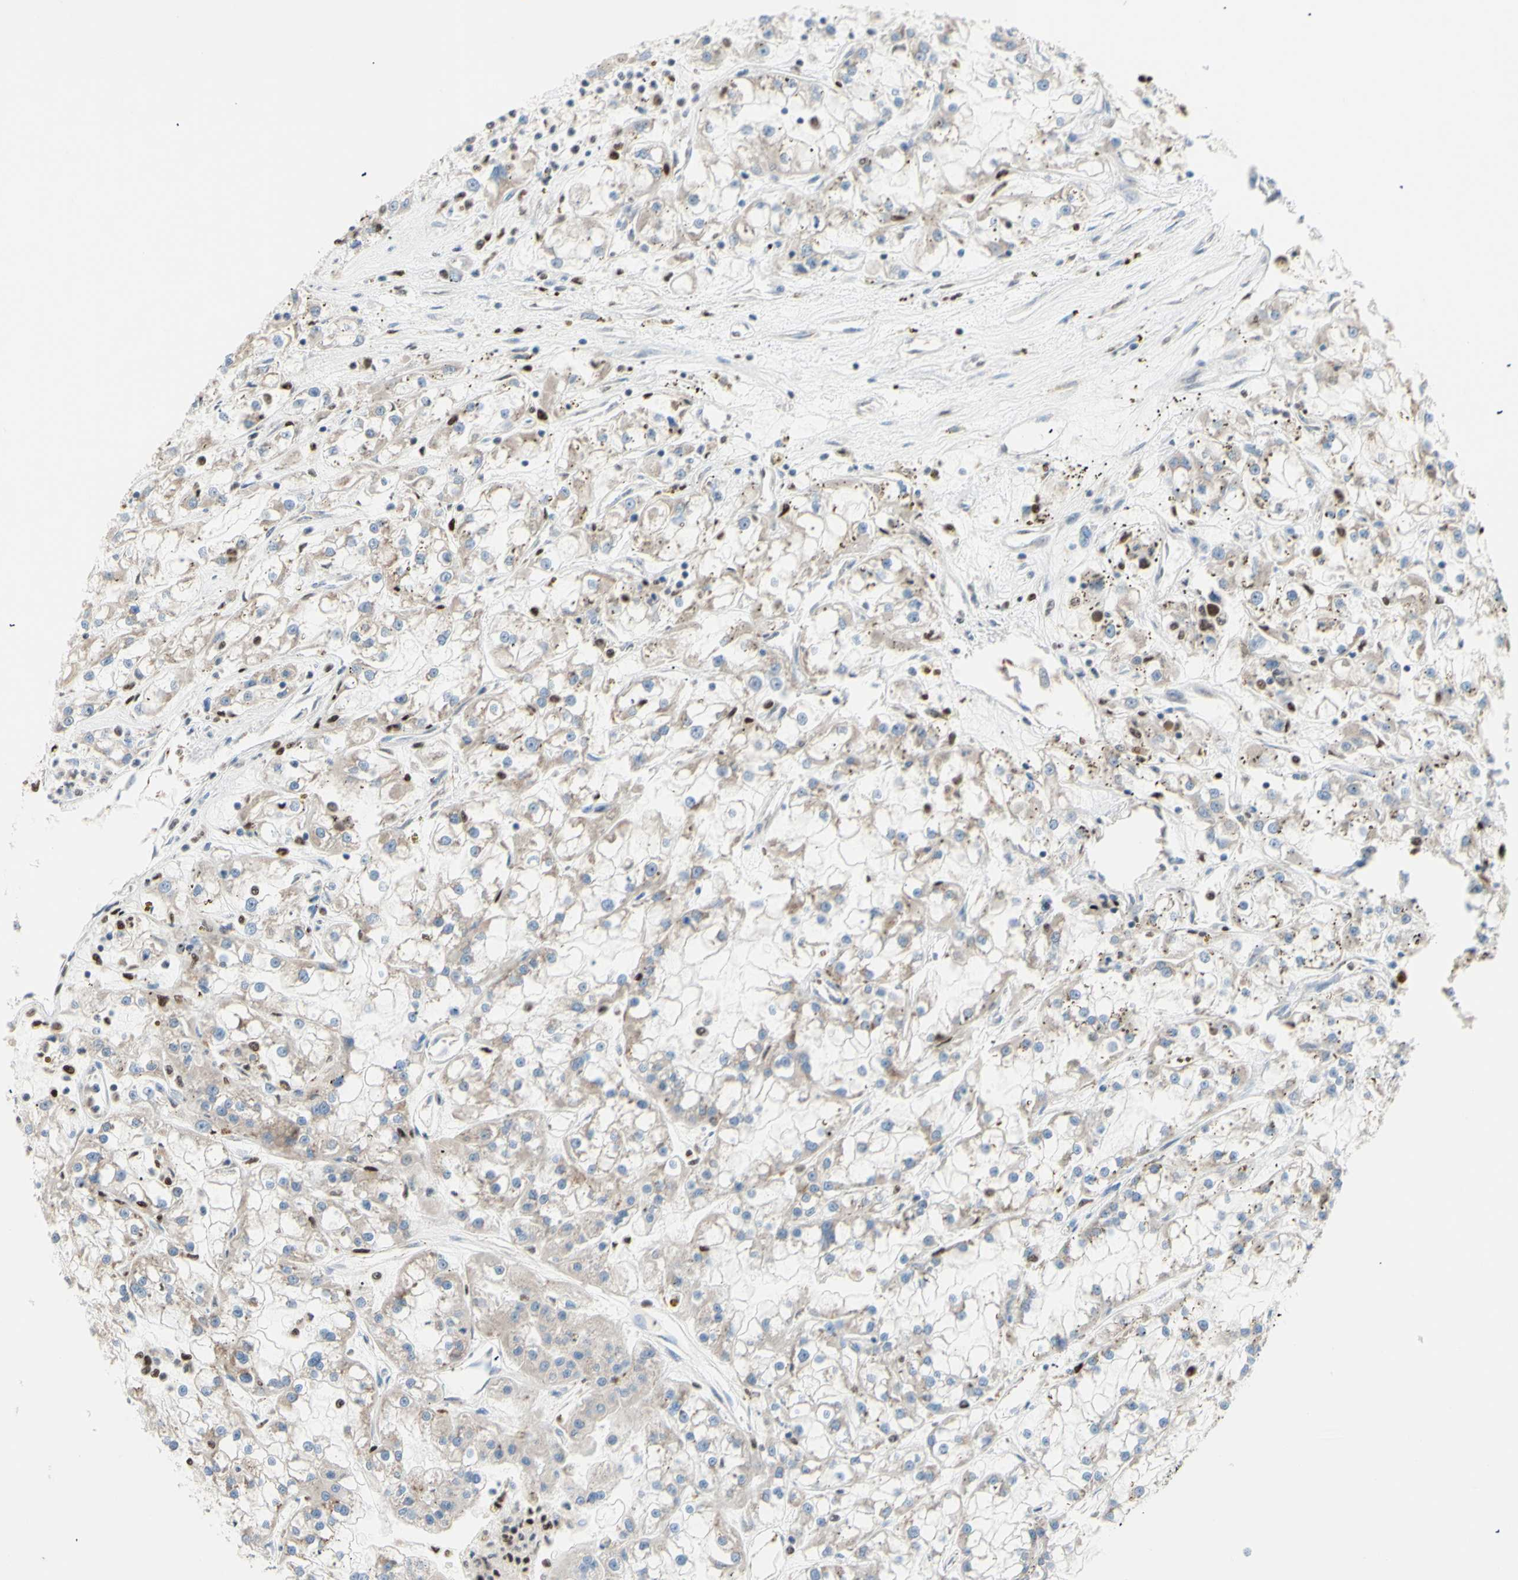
{"staining": {"intensity": "weak", "quantity": ">75%", "location": "cytoplasmic/membranous"}, "tissue": "renal cancer", "cell_type": "Tumor cells", "image_type": "cancer", "snomed": [{"axis": "morphology", "description": "Adenocarcinoma, NOS"}, {"axis": "topography", "description": "Kidney"}], "caption": "Renal adenocarcinoma stained for a protein (brown) exhibits weak cytoplasmic/membranous positive positivity in about >75% of tumor cells.", "gene": "EED", "patient": {"sex": "female", "age": 52}}